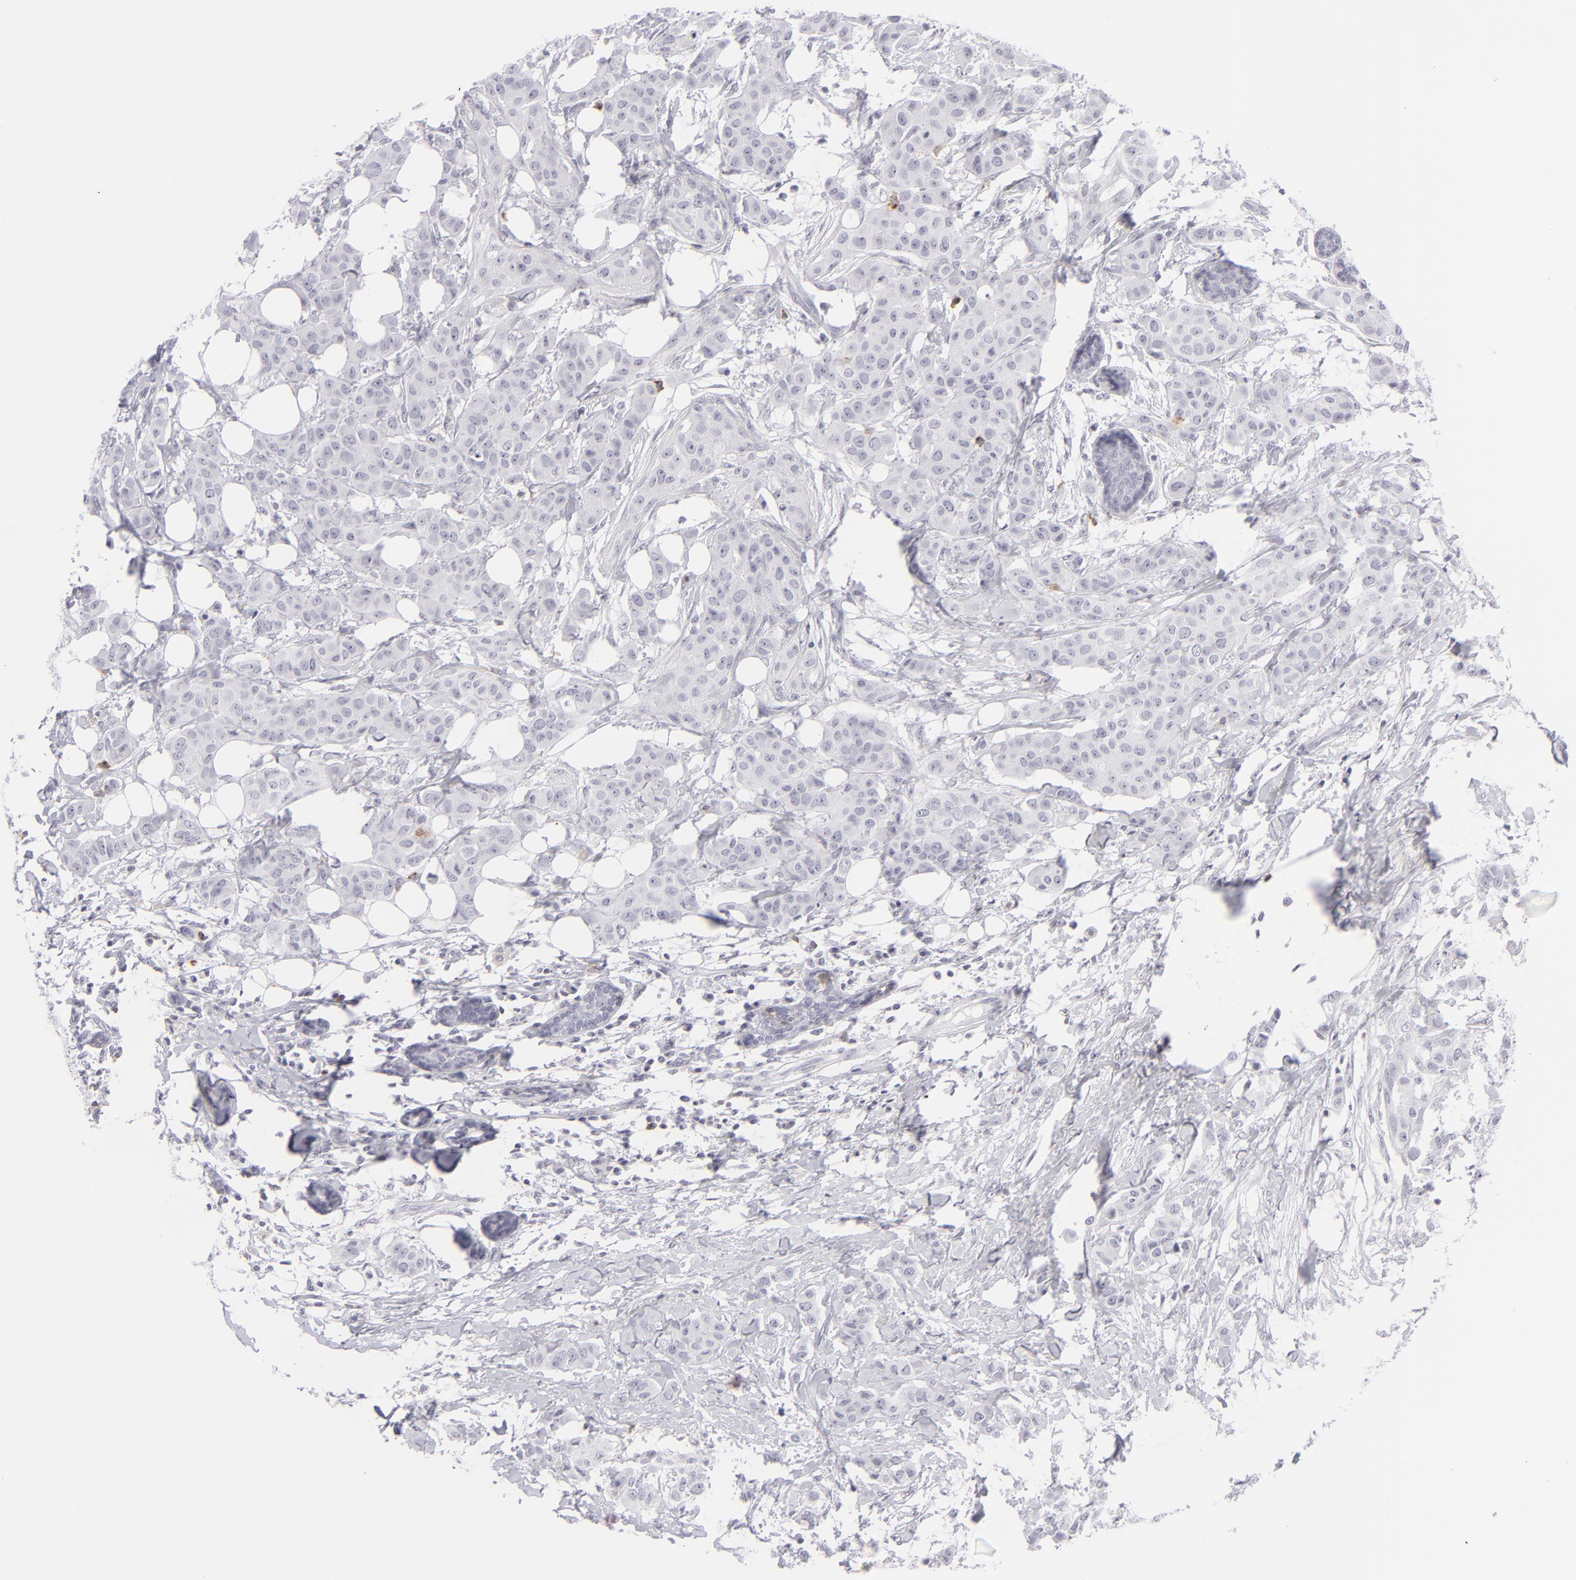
{"staining": {"intensity": "negative", "quantity": "none", "location": "none"}, "tissue": "breast cancer", "cell_type": "Tumor cells", "image_type": "cancer", "snomed": [{"axis": "morphology", "description": "Duct carcinoma"}, {"axis": "topography", "description": "Breast"}], "caption": "Breast cancer was stained to show a protein in brown. There is no significant expression in tumor cells. The staining was performed using DAB (3,3'-diaminobenzidine) to visualize the protein expression in brown, while the nuclei were stained in blue with hematoxylin (Magnification: 20x).", "gene": "CD7", "patient": {"sex": "female", "age": 40}}